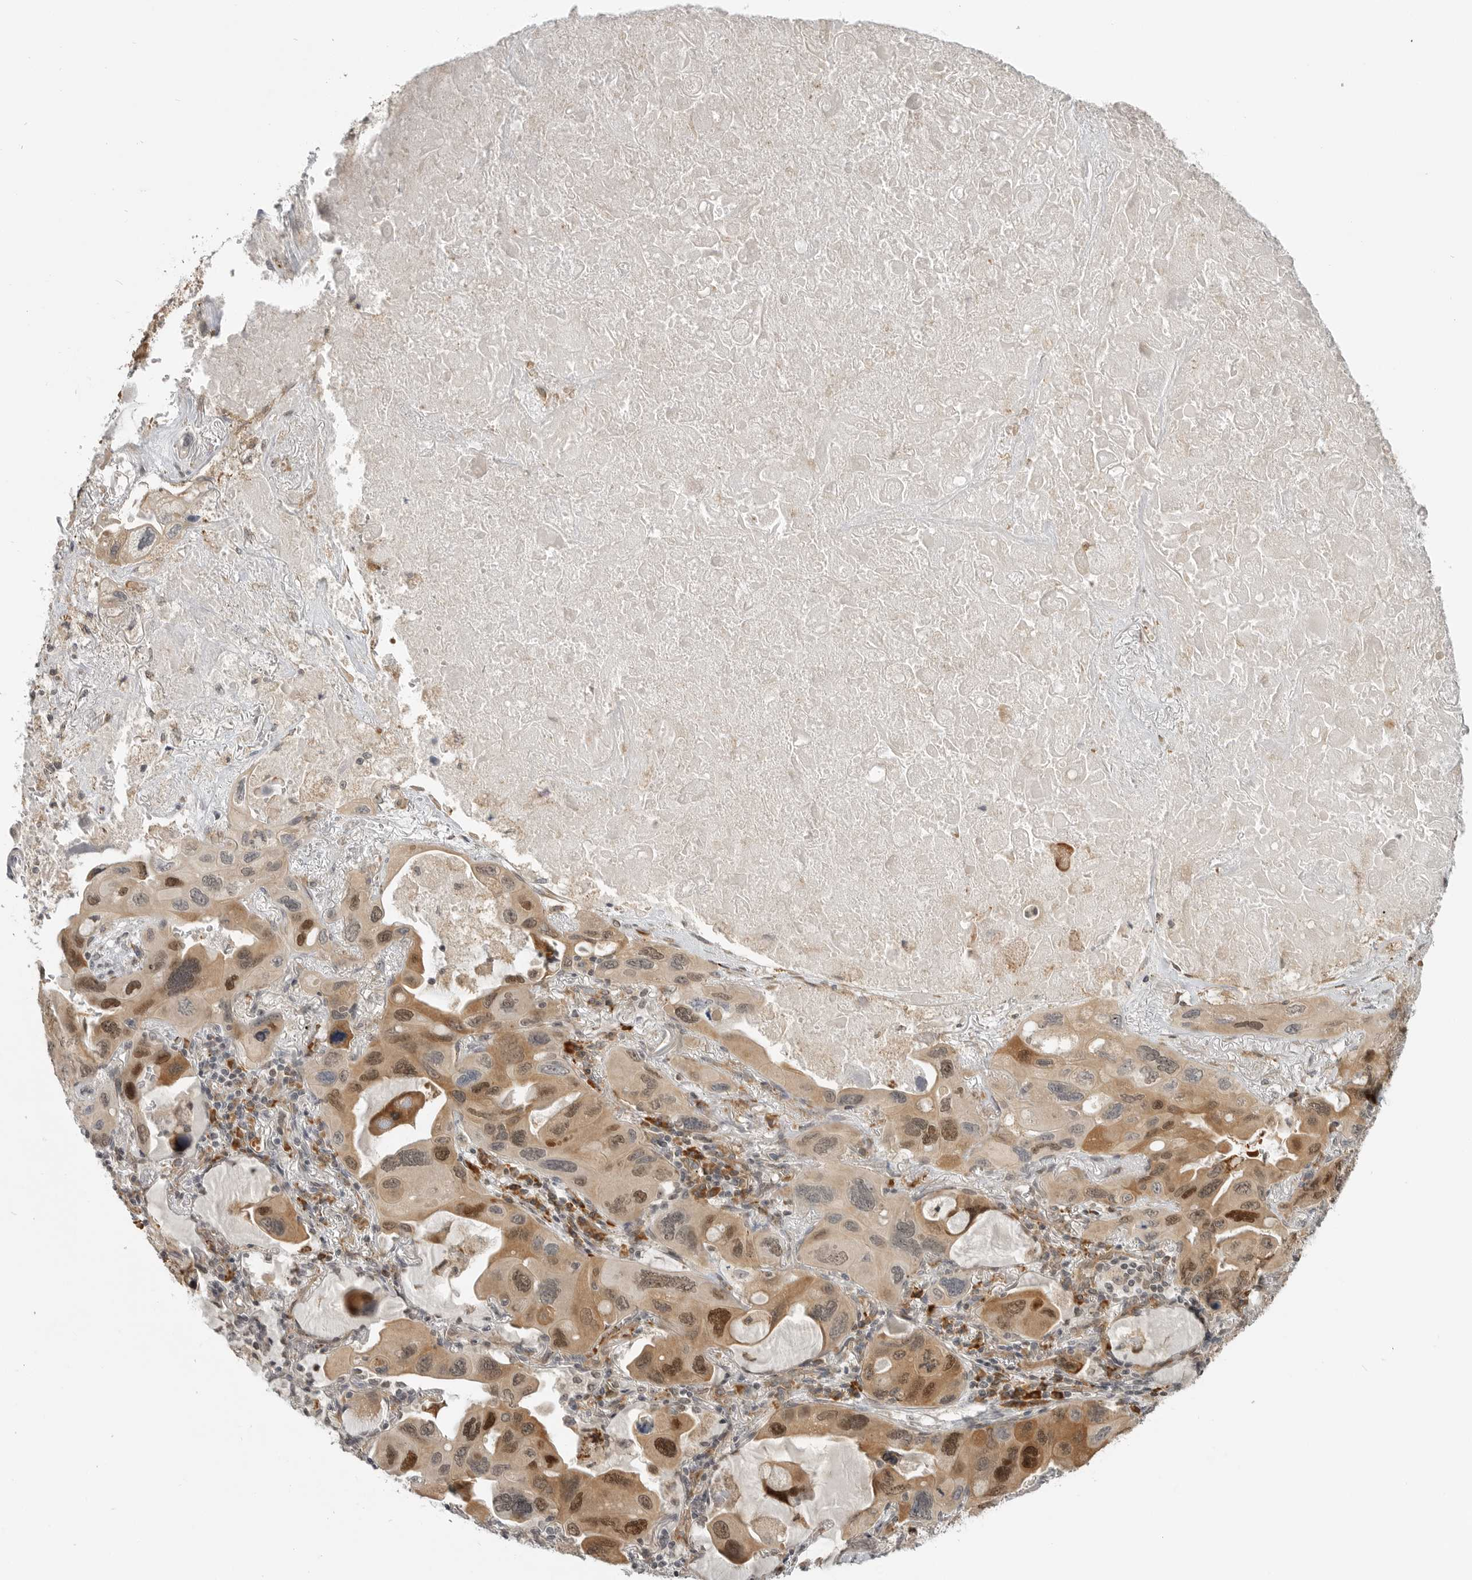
{"staining": {"intensity": "moderate", "quantity": ">75%", "location": "cytoplasmic/membranous,nuclear"}, "tissue": "lung cancer", "cell_type": "Tumor cells", "image_type": "cancer", "snomed": [{"axis": "morphology", "description": "Squamous cell carcinoma, NOS"}, {"axis": "topography", "description": "Lung"}], "caption": "Approximately >75% of tumor cells in human lung cancer (squamous cell carcinoma) reveal moderate cytoplasmic/membranous and nuclear protein staining as visualized by brown immunohistochemical staining.", "gene": "CEP295NL", "patient": {"sex": "female", "age": 73}}